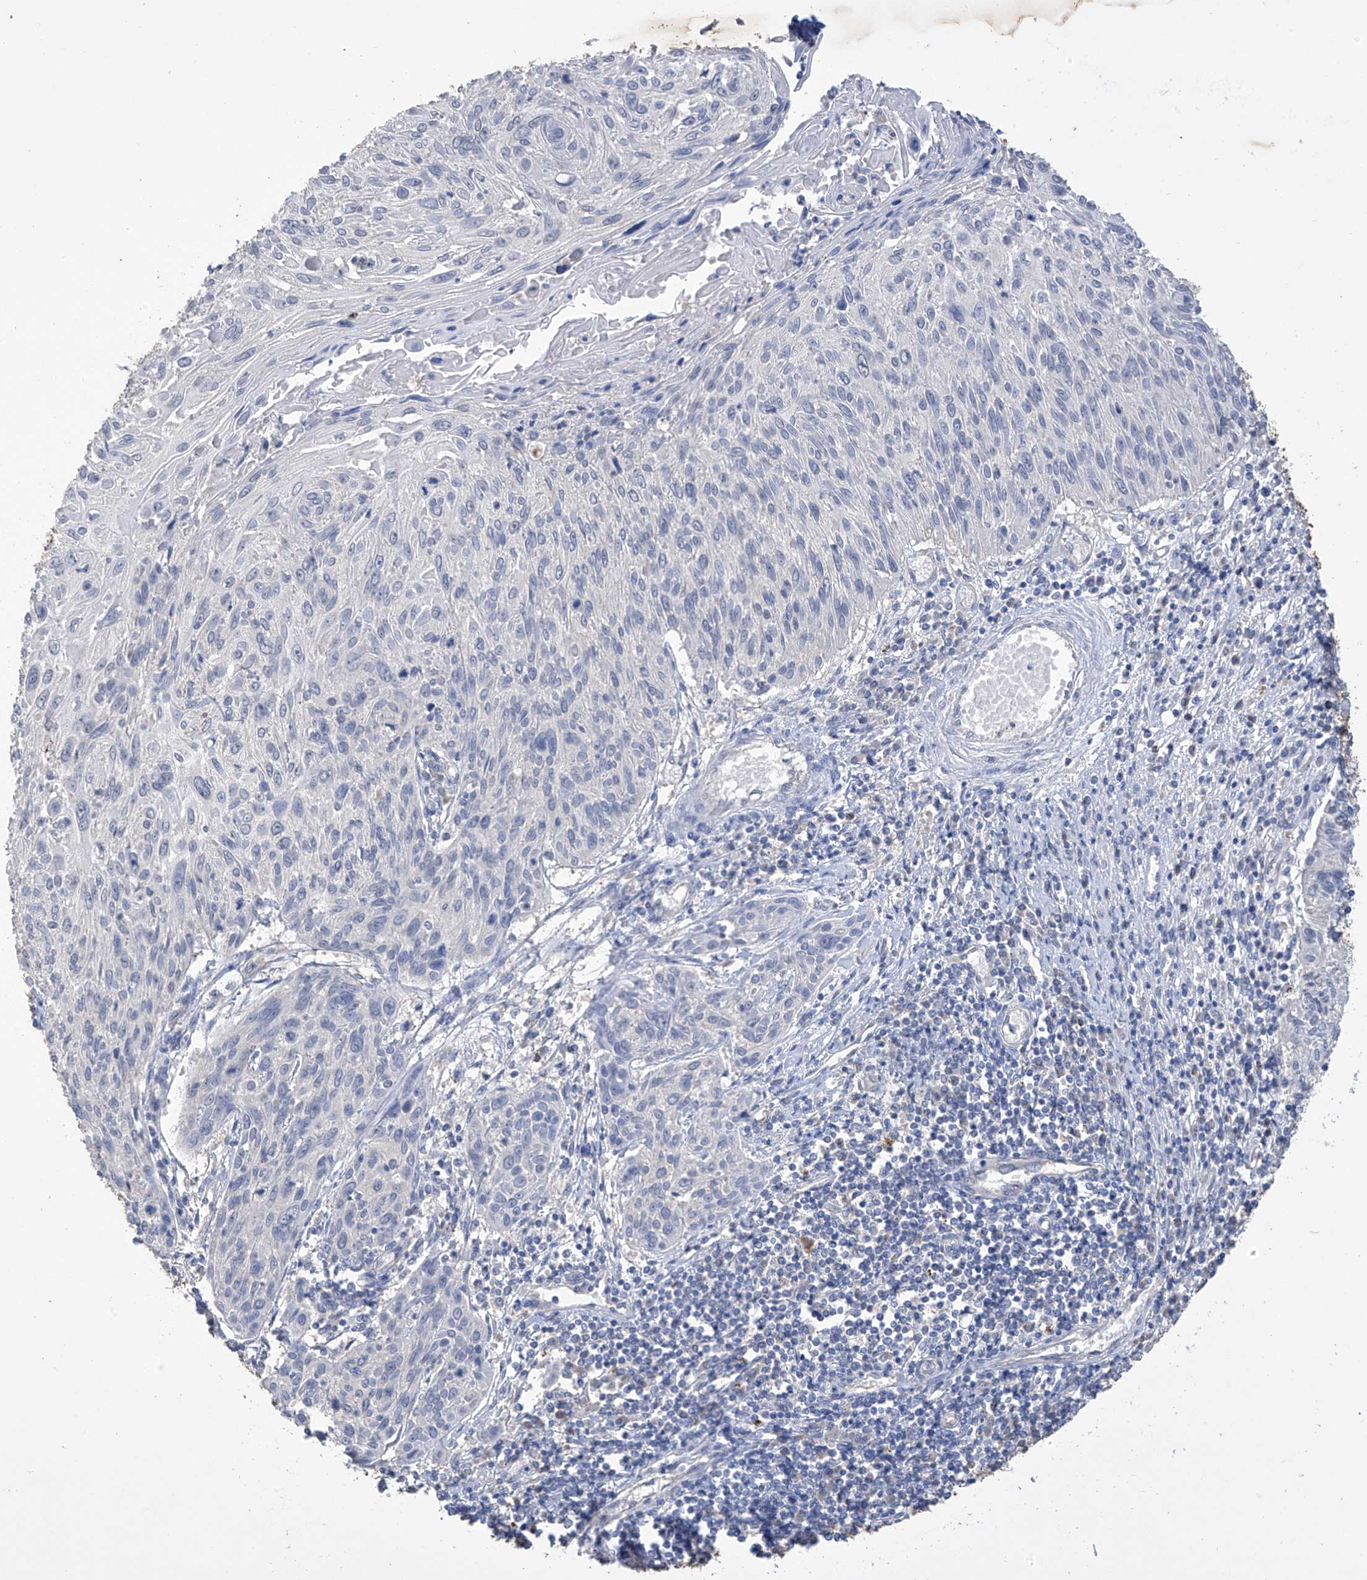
{"staining": {"intensity": "negative", "quantity": "none", "location": "none"}, "tissue": "cervical cancer", "cell_type": "Tumor cells", "image_type": "cancer", "snomed": [{"axis": "morphology", "description": "Squamous cell carcinoma, NOS"}, {"axis": "topography", "description": "Cervix"}], "caption": "Squamous cell carcinoma (cervical) stained for a protein using immunohistochemistry demonstrates no expression tumor cells.", "gene": "OGT", "patient": {"sex": "female", "age": 51}}